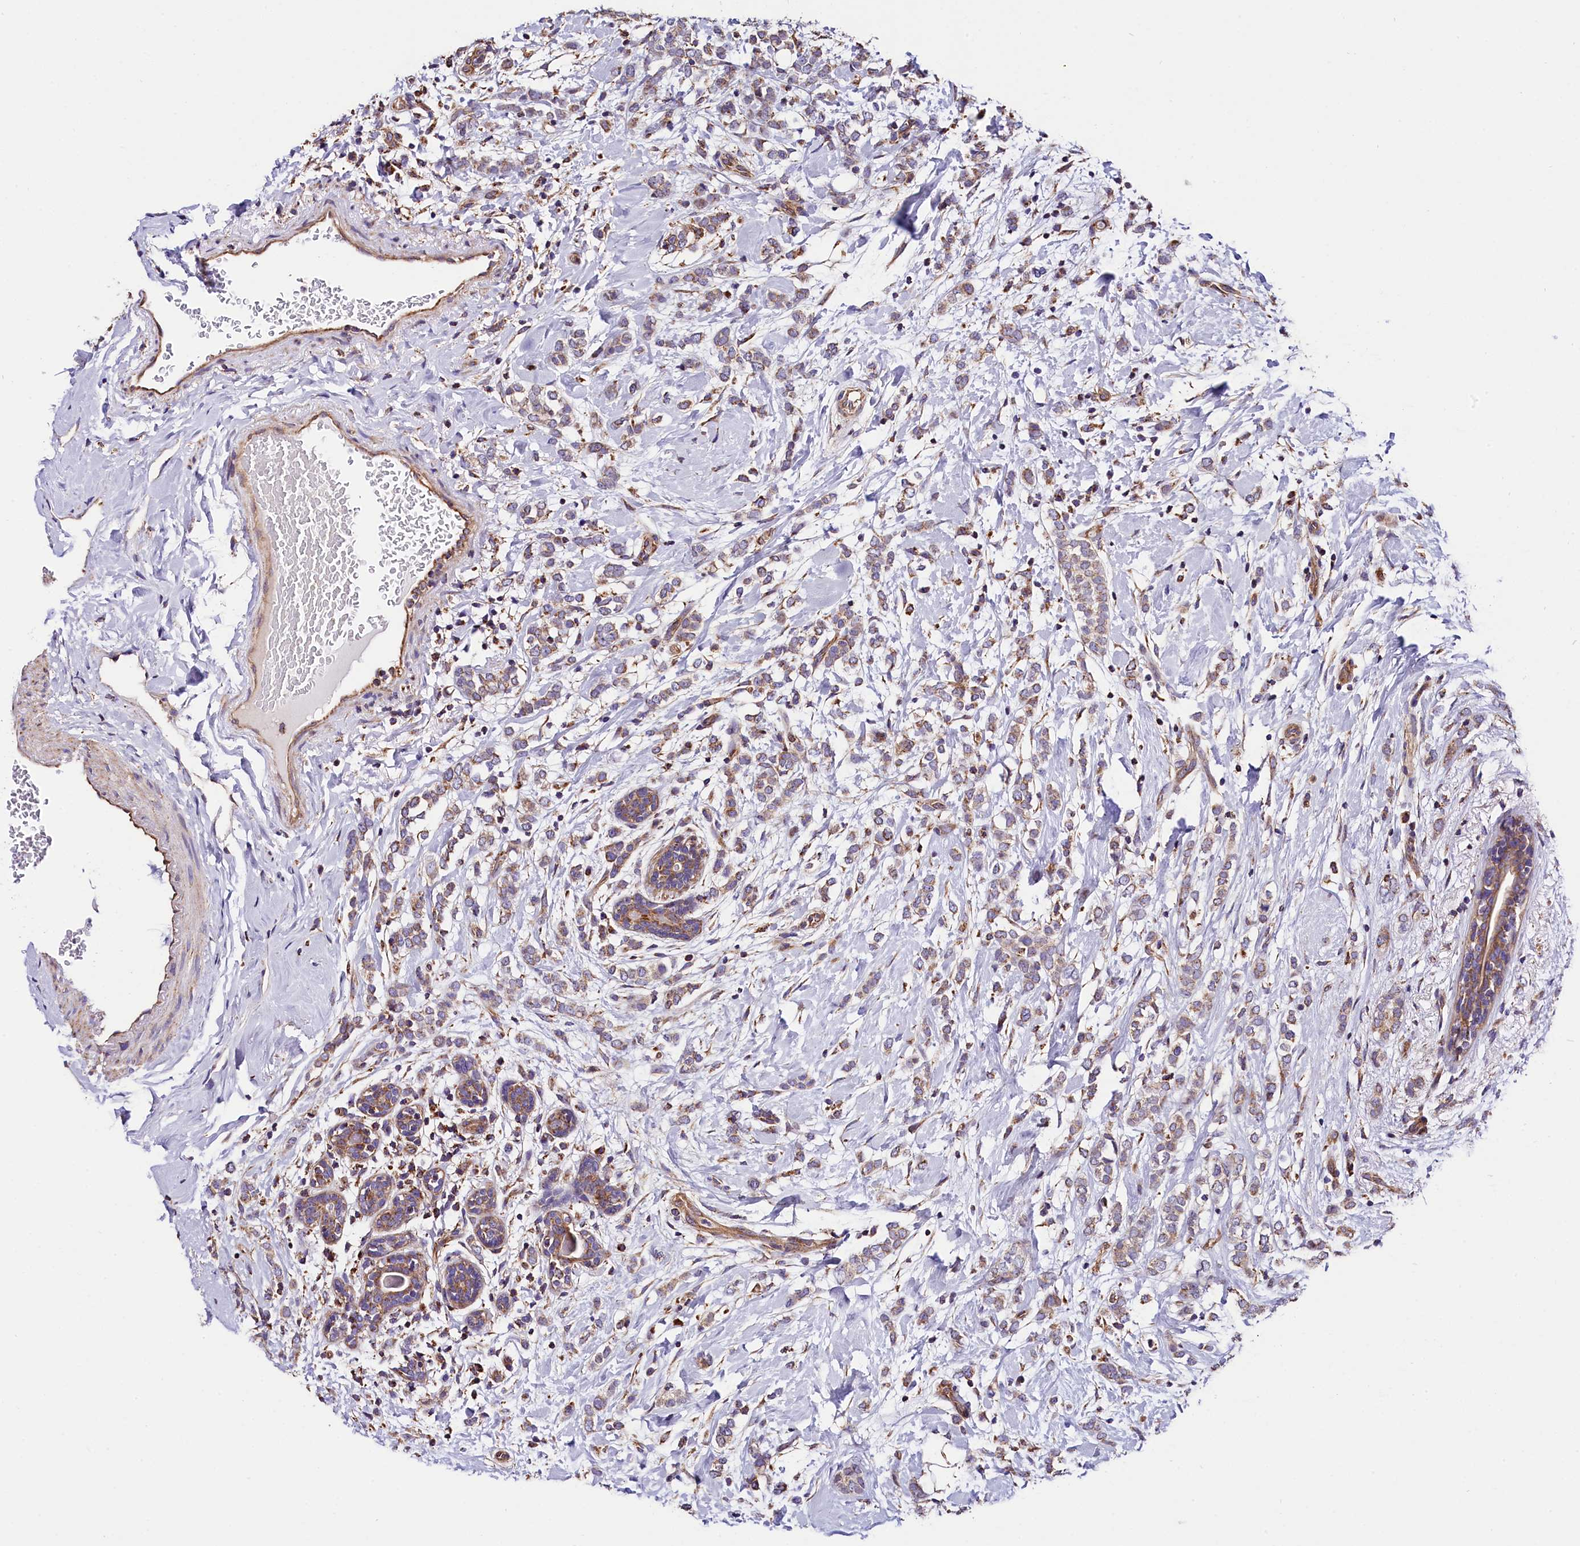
{"staining": {"intensity": "weak", "quantity": ">75%", "location": "cytoplasmic/membranous"}, "tissue": "breast cancer", "cell_type": "Tumor cells", "image_type": "cancer", "snomed": [{"axis": "morphology", "description": "Normal tissue, NOS"}, {"axis": "morphology", "description": "Lobular carcinoma"}, {"axis": "topography", "description": "Breast"}], "caption": "Immunohistochemistry (IHC) staining of breast cancer, which shows low levels of weak cytoplasmic/membranous positivity in approximately >75% of tumor cells indicating weak cytoplasmic/membranous protein staining. The staining was performed using DAB (brown) for protein detection and nuclei were counterstained in hematoxylin (blue).", "gene": "ACAA2", "patient": {"sex": "female", "age": 47}}